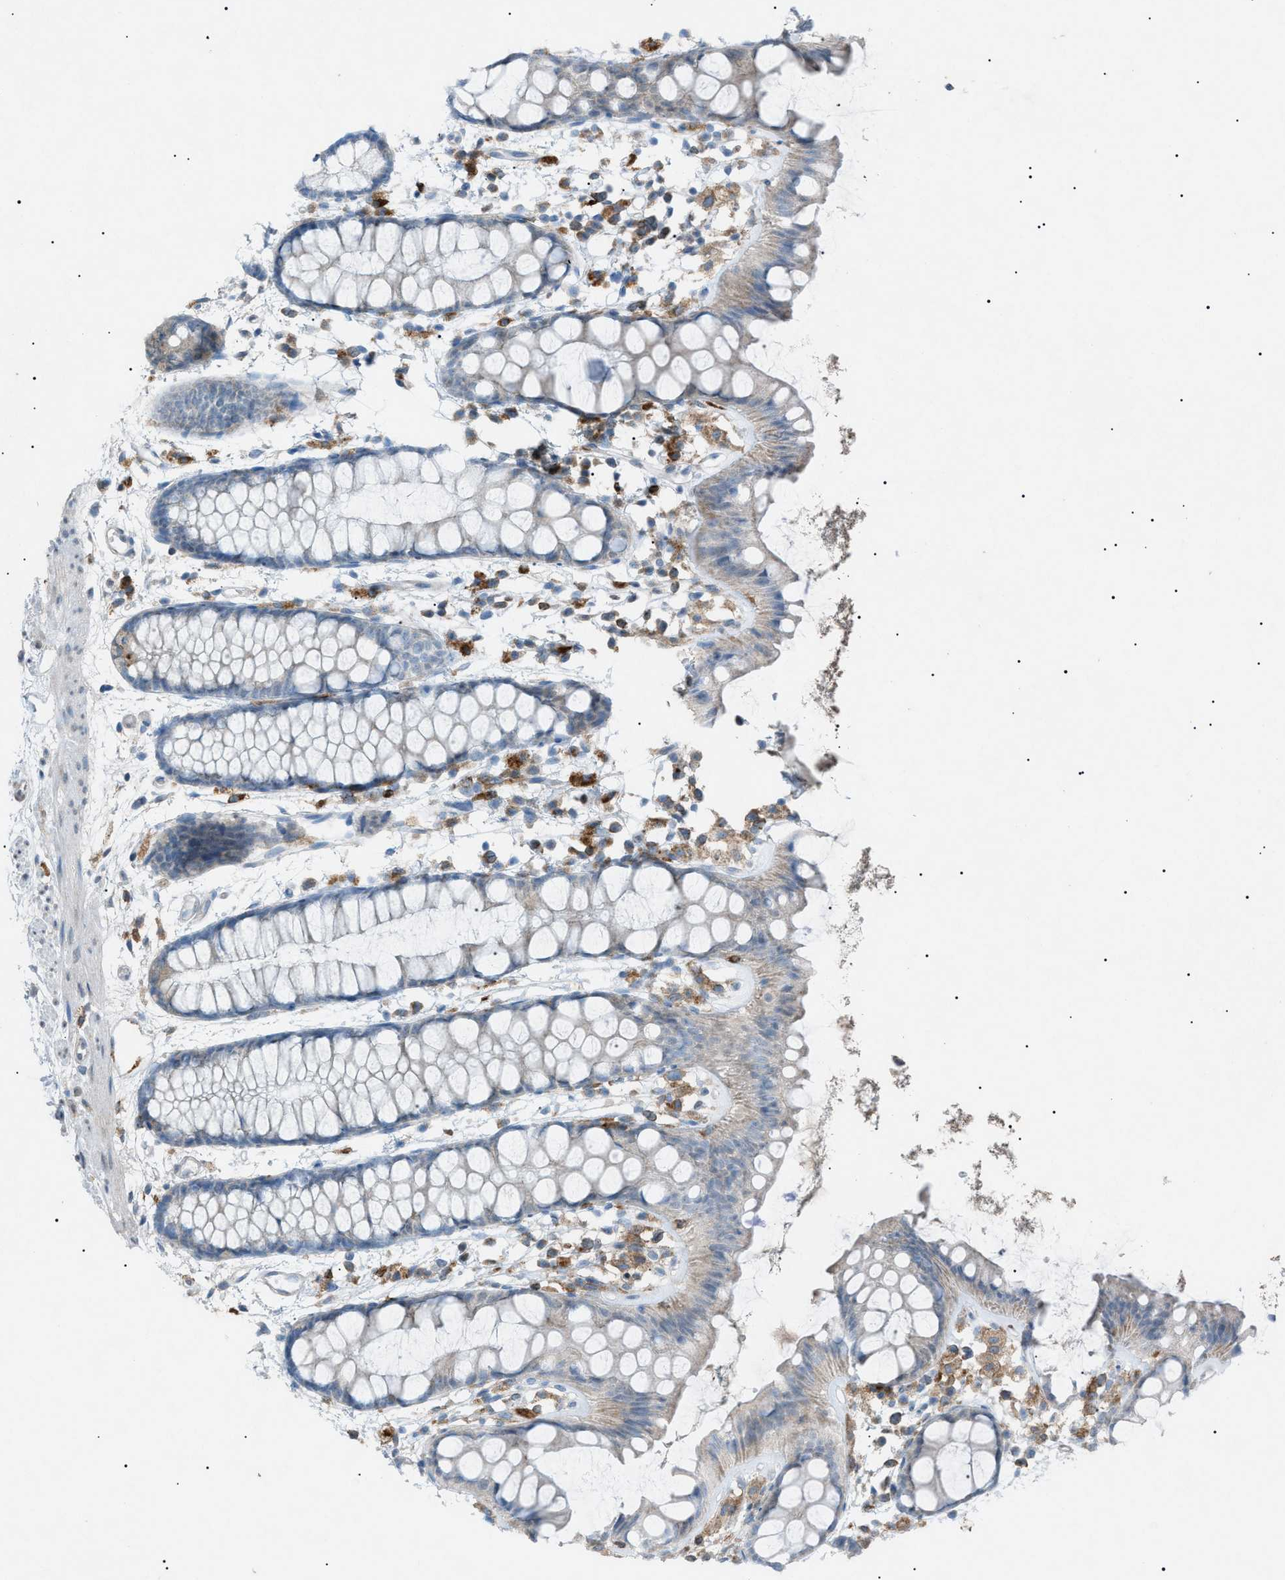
{"staining": {"intensity": "weak", "quantity": "<25%", "location": "cytoplasmic/membranous"}, "tissue": "rectum", "cell_type": "Glandular cells", "image_type": "normal", "snomed": [{"axis": "morphology", "description": "Normal tissue, NOS"}, {"axis": "topography", "description": "Rectum"}], "caption": "High power microscopy image of an immunohistochemistry photomicrograph of unremarkable rectum, revealing no significant positivity in glandular cells. (DAB immunohistochemistry (IHC) visualized using brightfield microscopy, high magnification).", "gene": "BTK", "patient": {"sex": "female", "age": 66}}